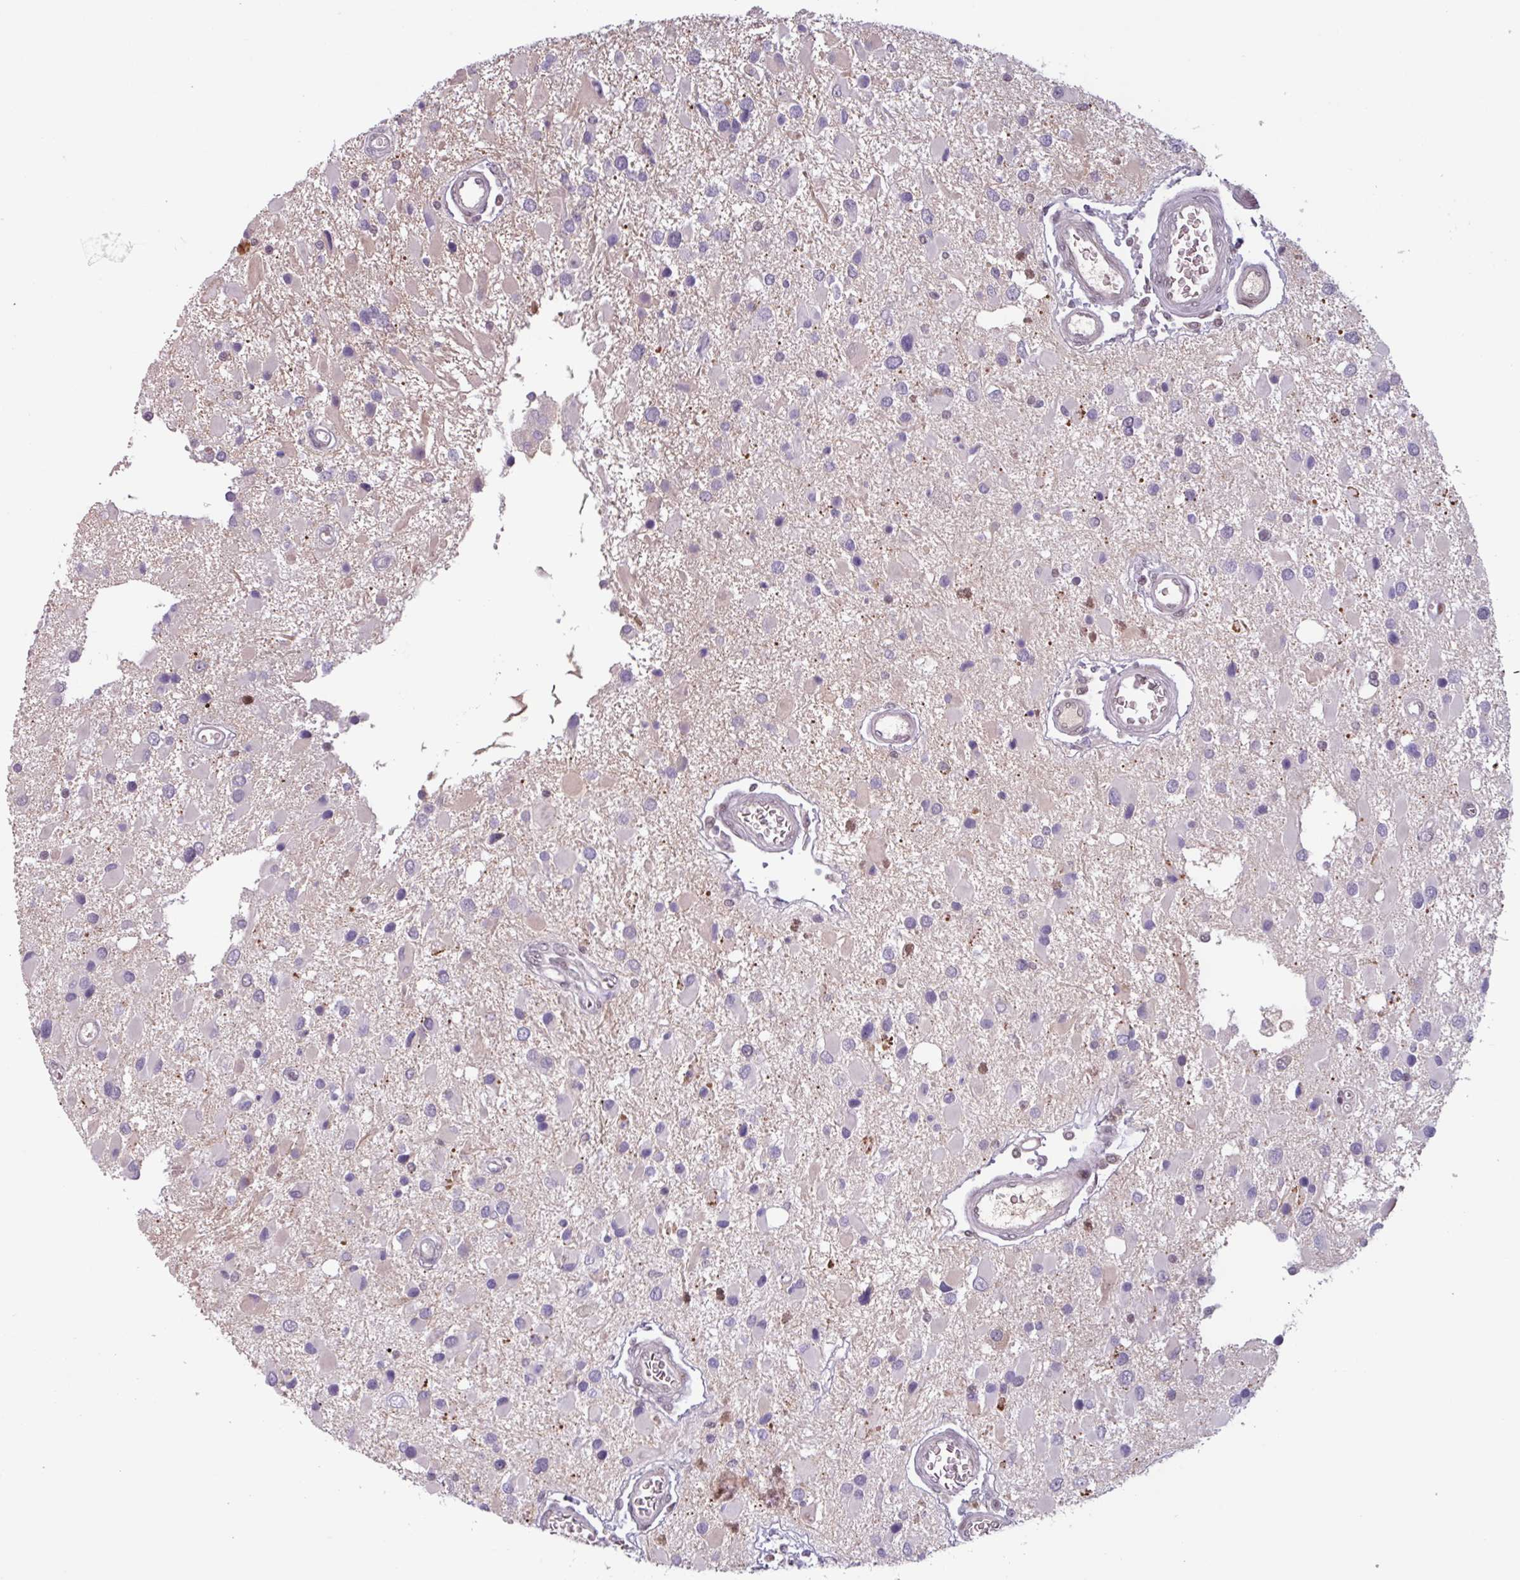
{"staining": {"intensity": "negative", "quantity": "none", "location": "none"}, "tissue": "glioma", "cell_type": "Tumor cells", "image_type": "cancer", "snomed": [{"axis": "morphology", "description": "Glioma, malignant, High grade"}, {"axis": "topography", "description": "Brain"}], "caption": "Glioma was stained to show a protein in brown. There is no significant expression in tumor cells.", "gene": "ZNF575", "patient": {"sex": "male", "age": 53}}